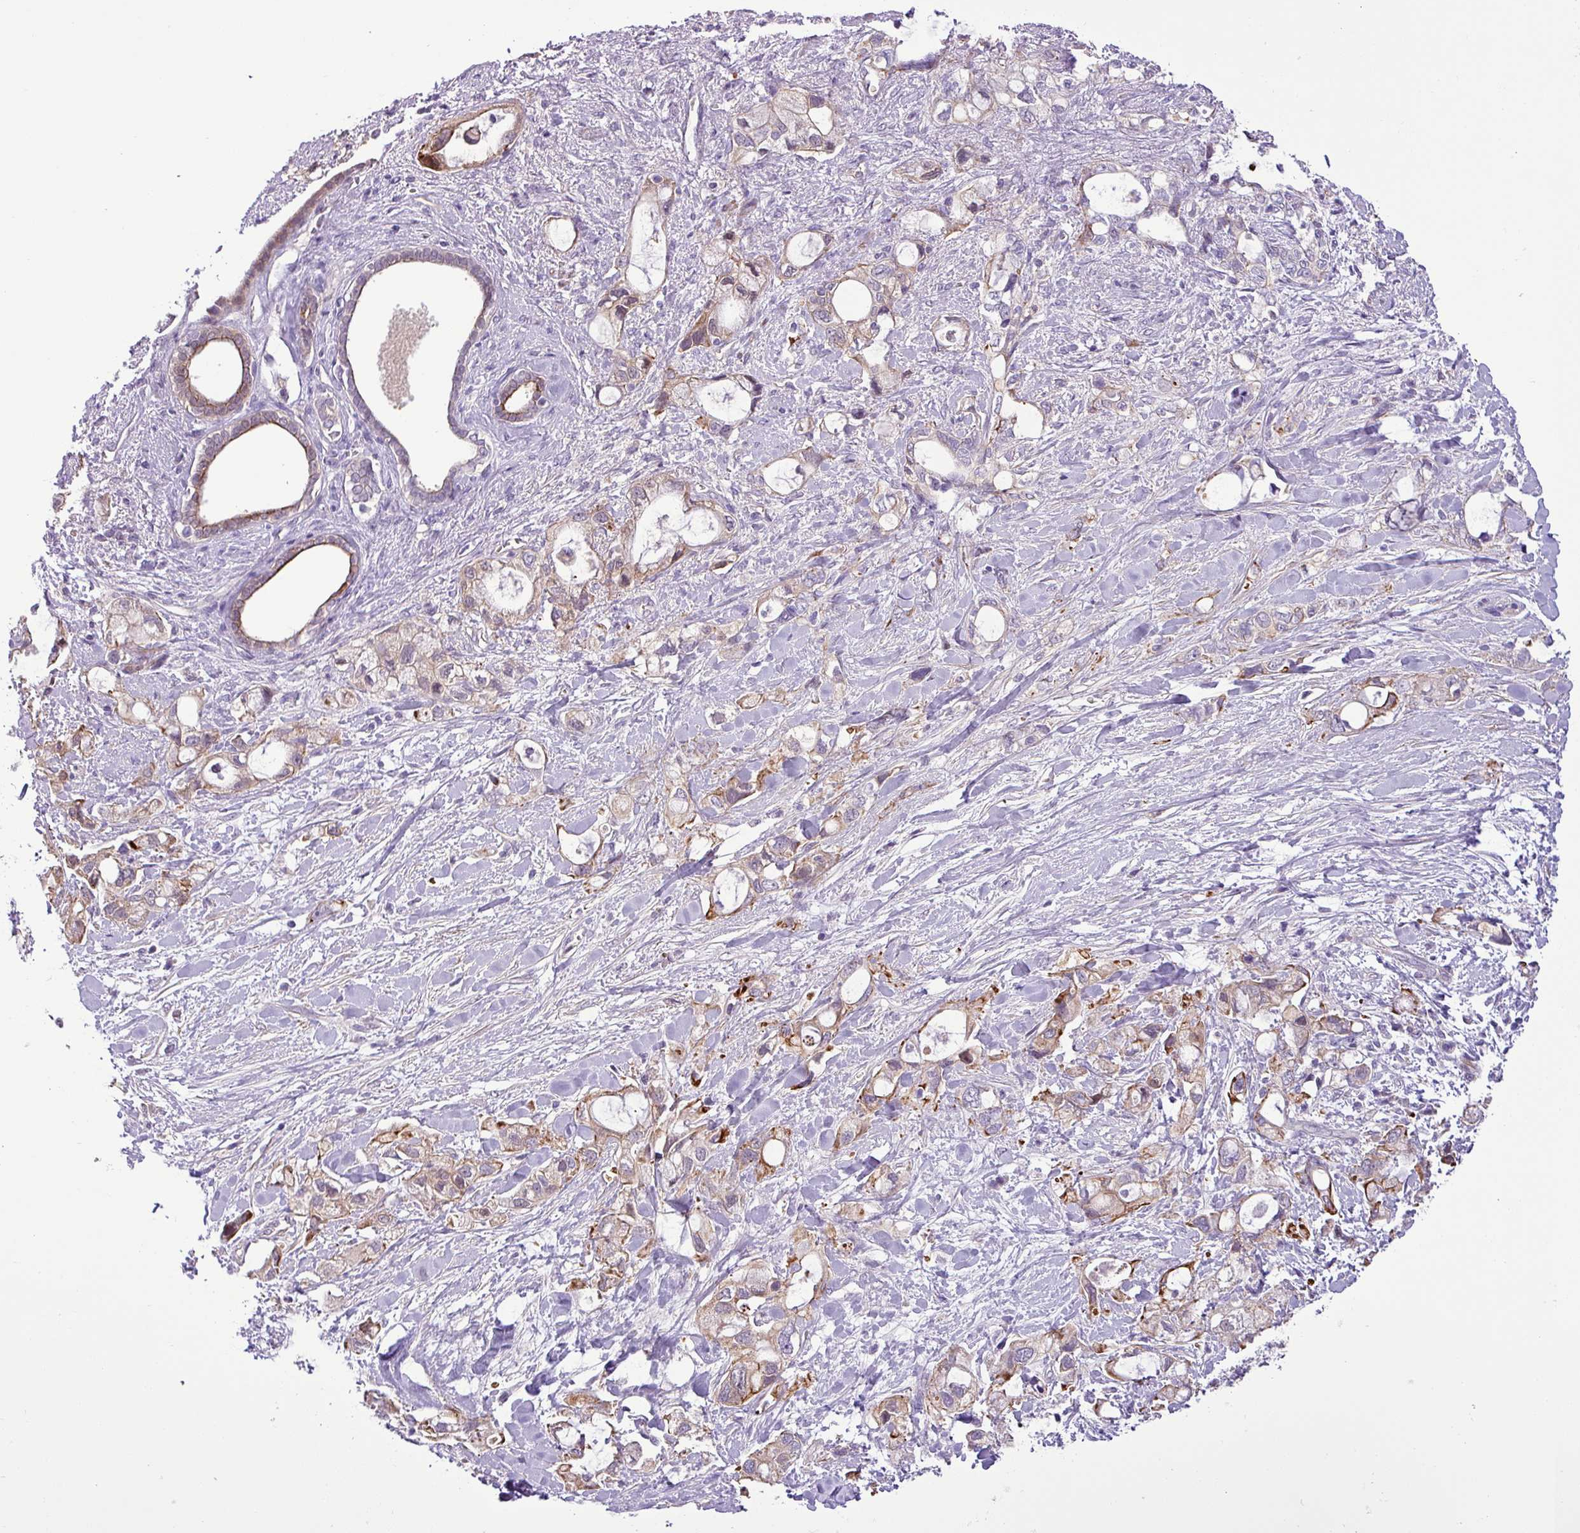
{"staining": {"intensity": "weak", "quantity": "25%-75%", "location": "cytoplasmic/membranous"}, "tissue": "pancreatic cancer", "cell_type": "Tumor cells", "image_type": "cancer", "snomed": [{"axis": "morphology", "description": "Adenocarcinoma, NOS"}, {"axis": "topography", "description": "Pancreas"}], "caption": "IHC histopathology image of human adenocarcinoma (pancreatic) stained for a protein (brown), which exhibits low levels of weak cytoplasmic/membranous expression in approximately 25%-75% of tumor cells.", "gene": "NBEAL2", "patient": {"sex": "female", "age": 56}}